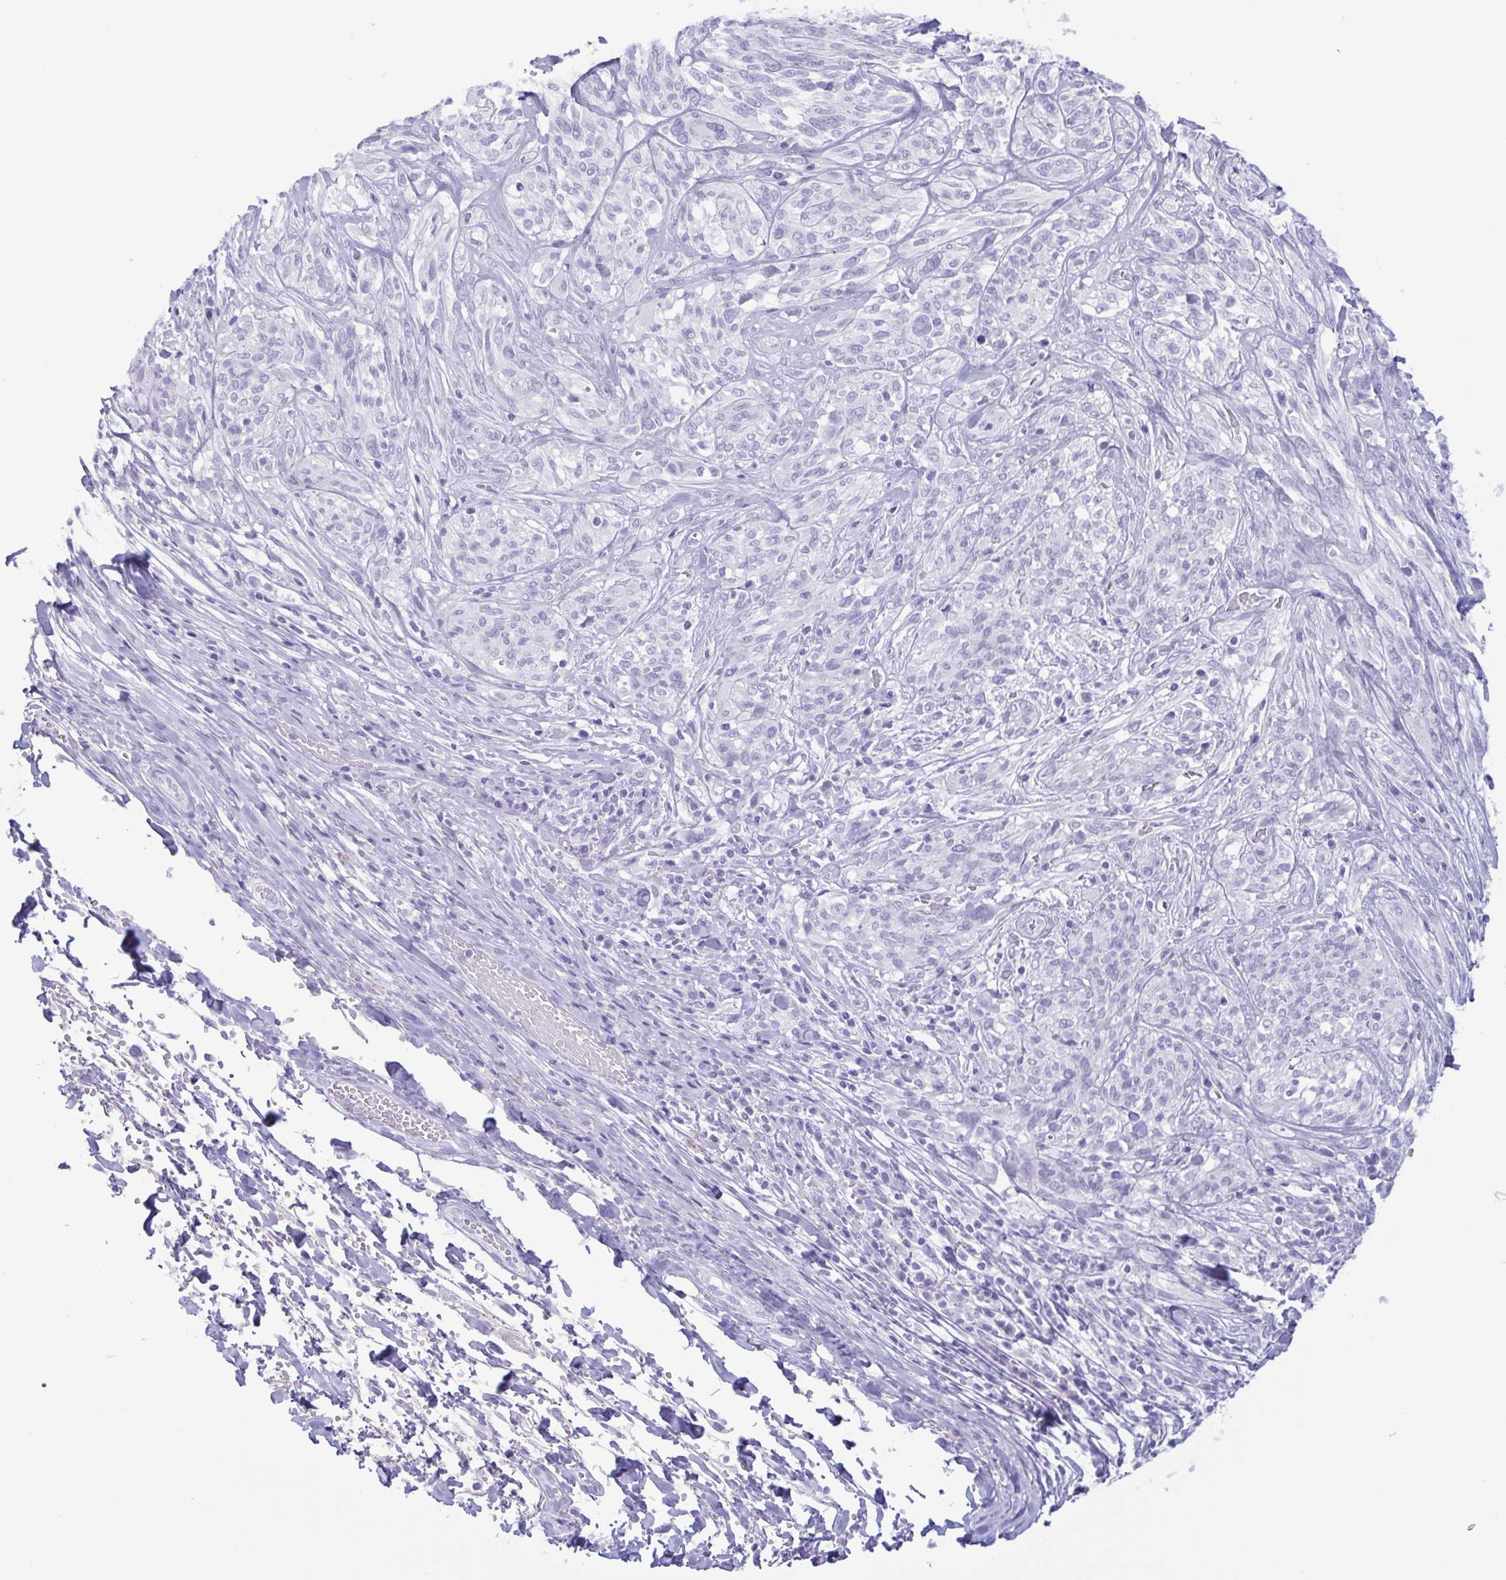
{"staining": {"intensity": "negative", "quantity": "none", "location": "none"}, "tissue": "melanoma", "cell_type": "Tumor cells", "image_type": "cancer", "snomed": [{"axis": "morphology", "description": "Malignant melanoma, NOS"}, {"axis": "topography", "description": "Skin"}], "caption": "This is an immunohistochemistry (IHC) photomicrograph of human melanoma. There is no positivity in tumor cells.", "gene": "LTF", "patient": {"sex": "female", "age": 91}}